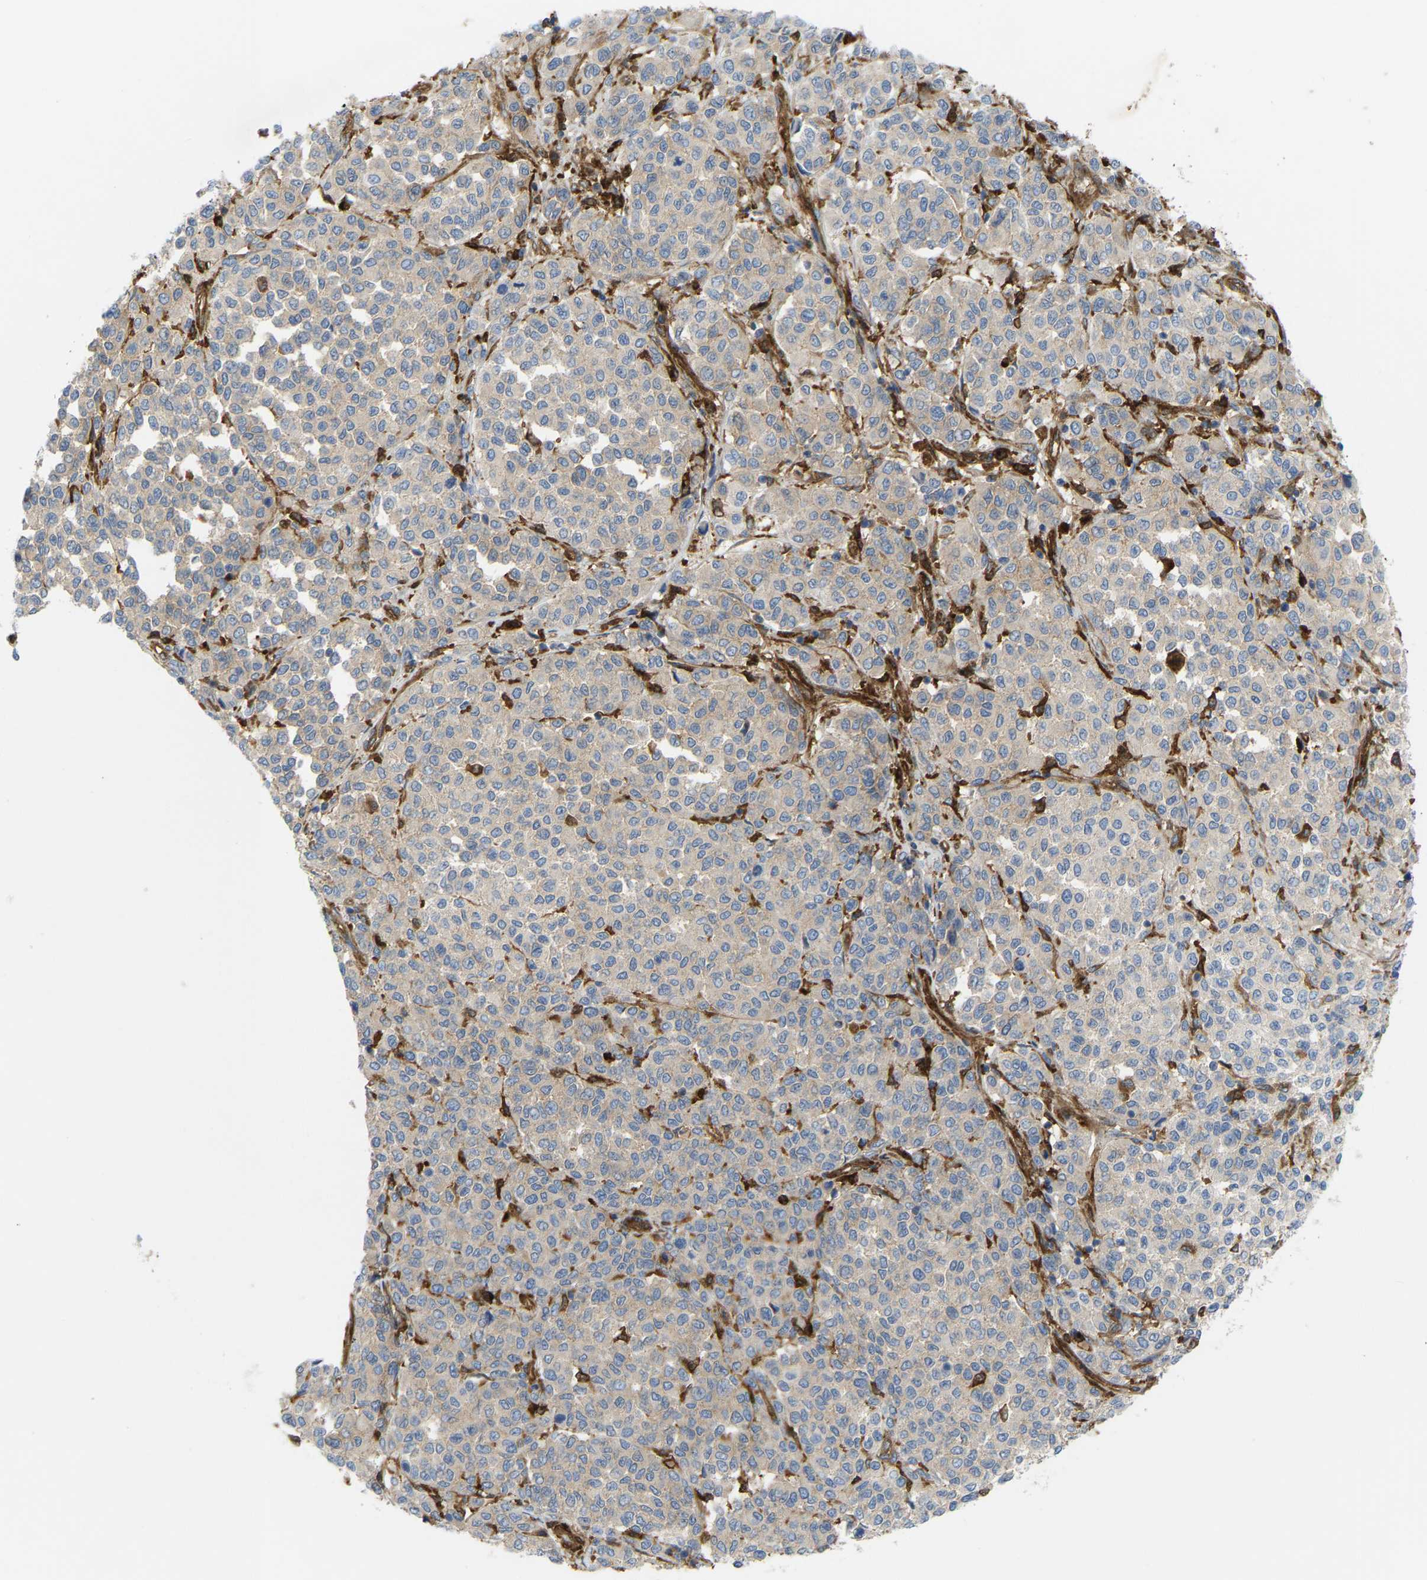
{"staining": {"intensity": "weak", "quantity": "<25%", "location": "cytoplasmic/membranous"}, "tissue": "melanoma", "cell_type": "Tumor cells", "image_type": "cancer", "snomed": [{"axis": "morphology", "description": "Malignant melanoma, Metastatic site"}, {"axis": "topography", "description": "Pancreas"}], "caption": "The micrograph reveals no significant positivity in tumor cells of melanoma. The staining was performed using DAB to visualize the protein expression in brown, while the nuclei were stained in blue with hematoxylin (Magnification: 20x).", "gene": "PICALM", "patient": {"sex": "female", "age": 30}}